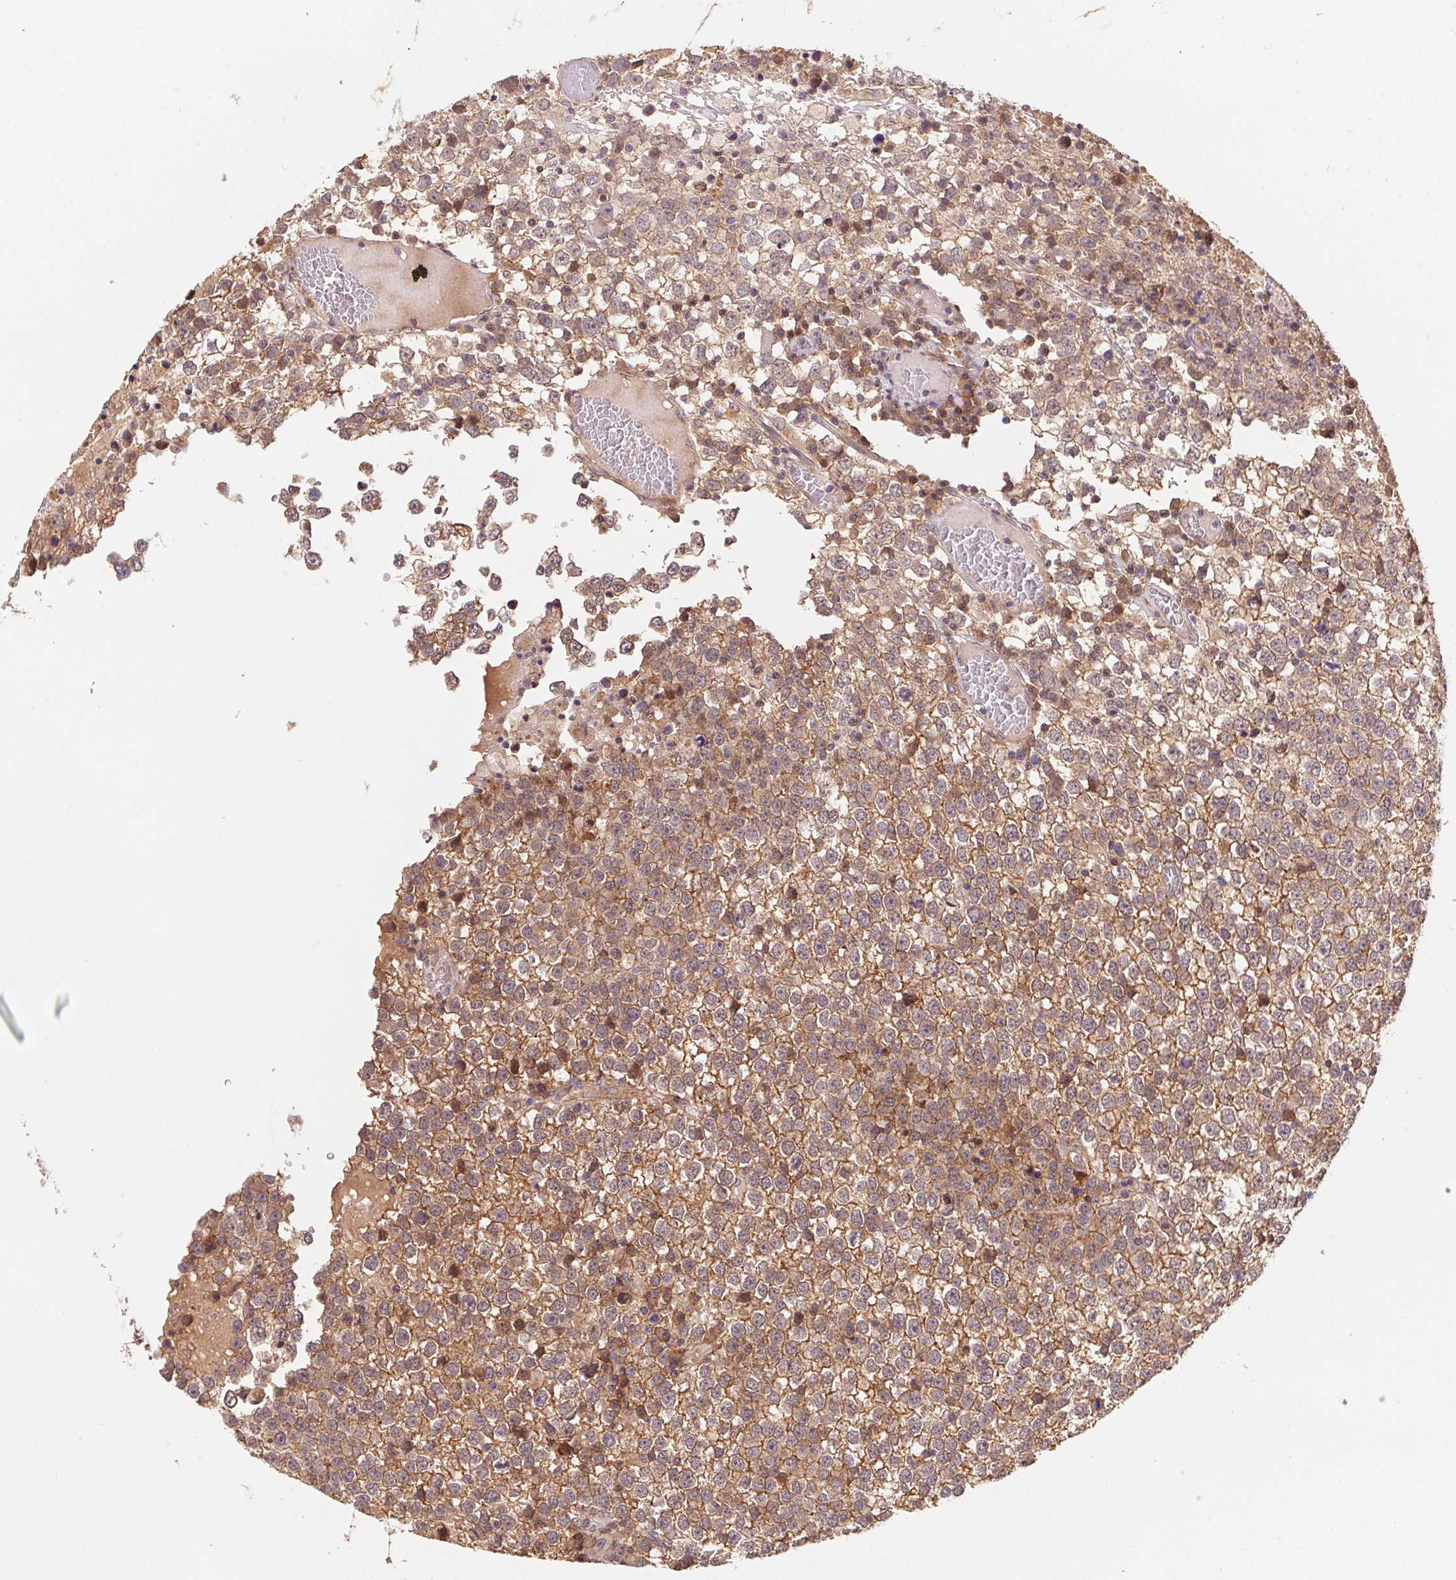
{"staining": {"intensity": "weak", "quantity": ">75%", "location": "cytoplasmic/membranous"}, "tissue": "testis cancer", "cell_type": "Tumor cells", "image_type": "cancer", "snomed": [{"axis": "morphology", "description": "Seminoma, NOS"}, {"axis": "topography", "description": "Testis"}], "caption": "High-power microscopy captured an immunohistochemistry photomicrograph of testis seminoma, revealing weak cytoplasmic/membranous staining in about >75% of tumor cells.", "gene": "SLC52A2", "patient": {"sex": "male", "age": 65}}